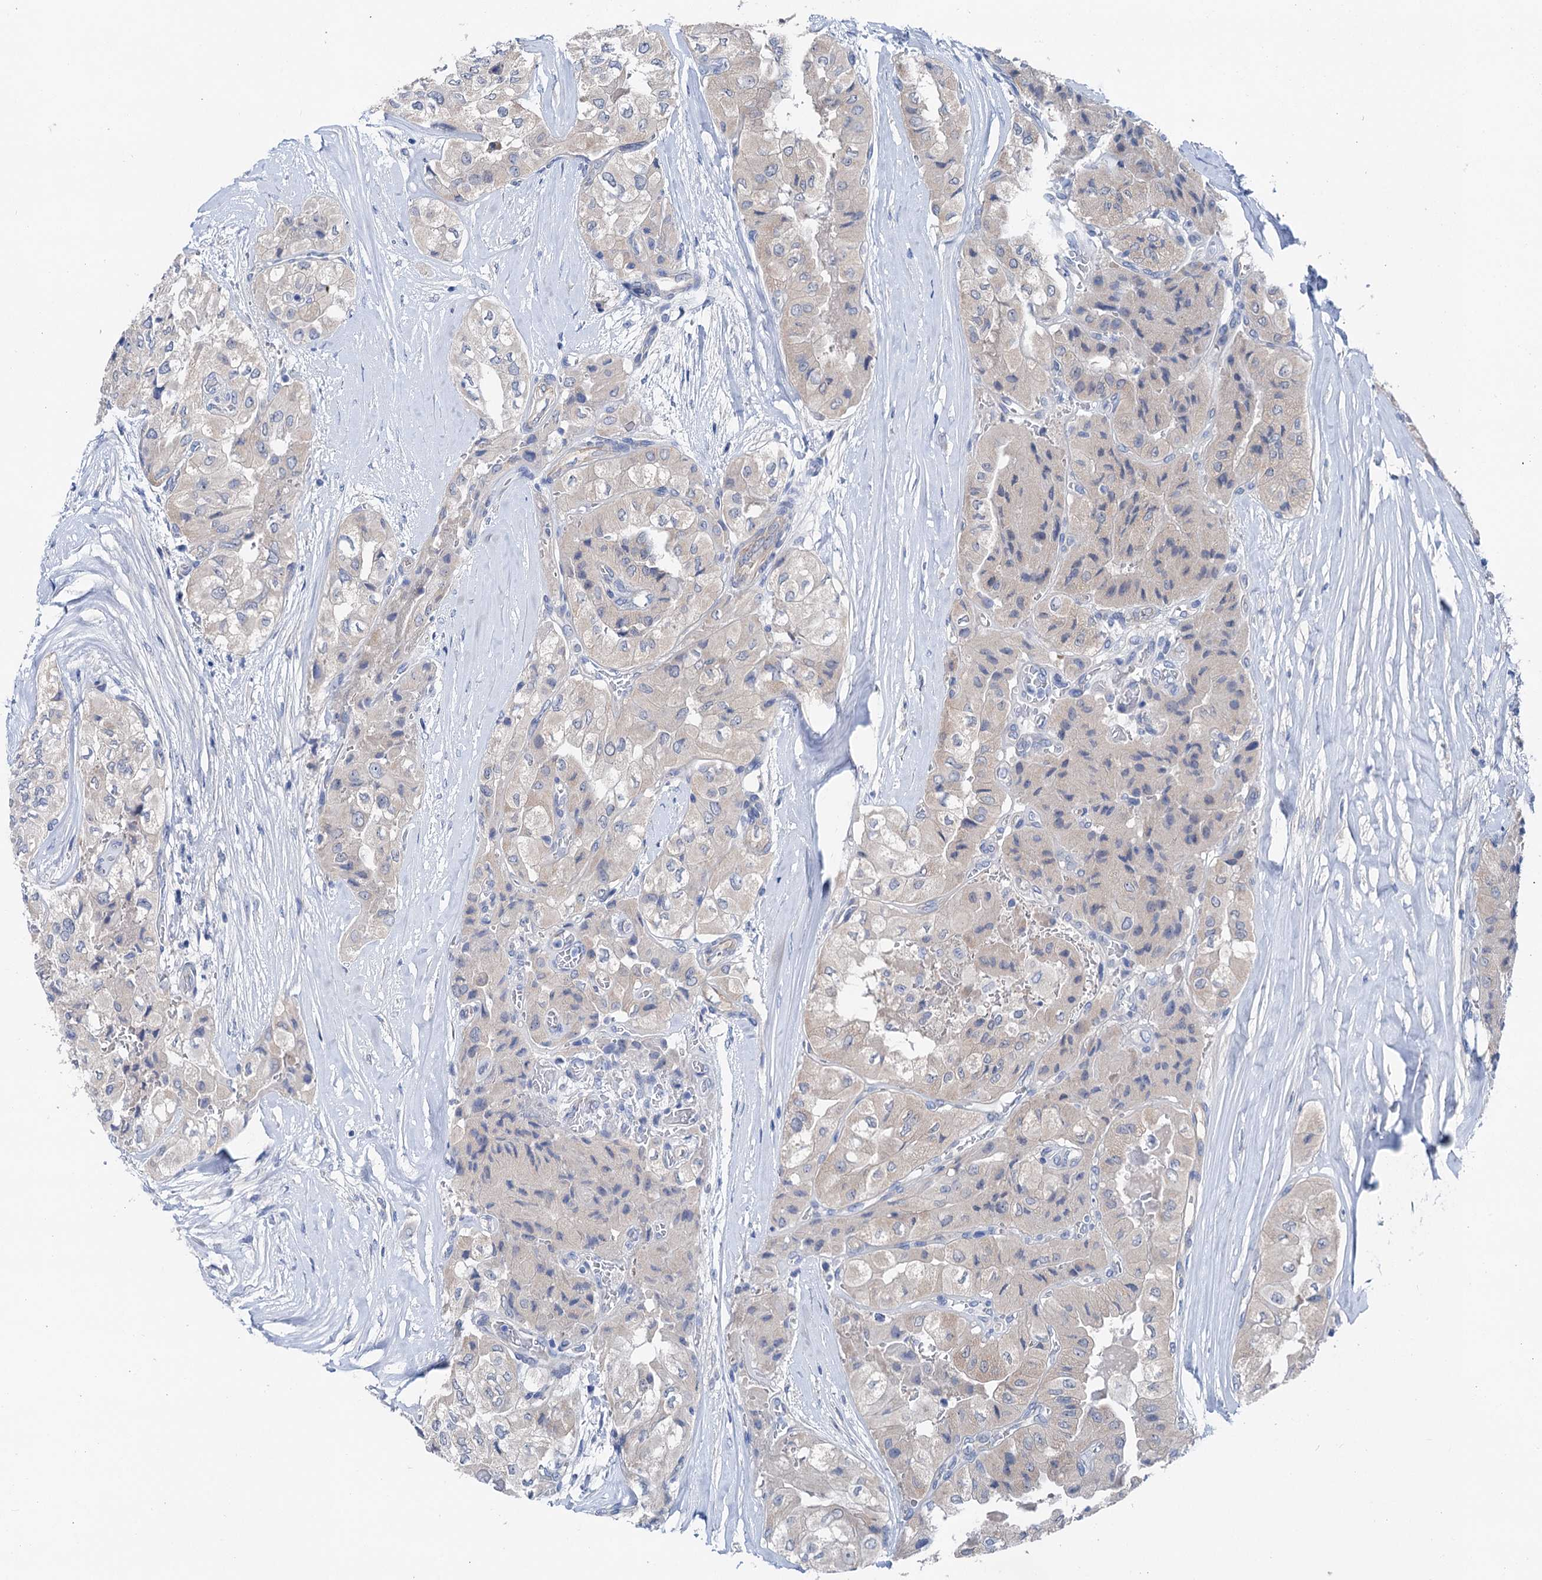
{"staining": {"intensity": "negative", "quantity": "none", "location": "none"}, "tissue": "thyroid cancer", "cell_type": "Tumor cells", "image_type": "cancer", "snomed": [{"axis": "morphology", "description": "Papillary adenocarcinoma, NOS"}, {"axis": "topography", "description": "Thyroid gland"}], "caption": "A high-resolution micrograph shows immunohistochemistry (IHC) staining of thyroid cancer, which demonstrates no significant positivity in tumor cells.", "gene": "SHROOM1", "patient": {"sex": "female", "age": 59}}